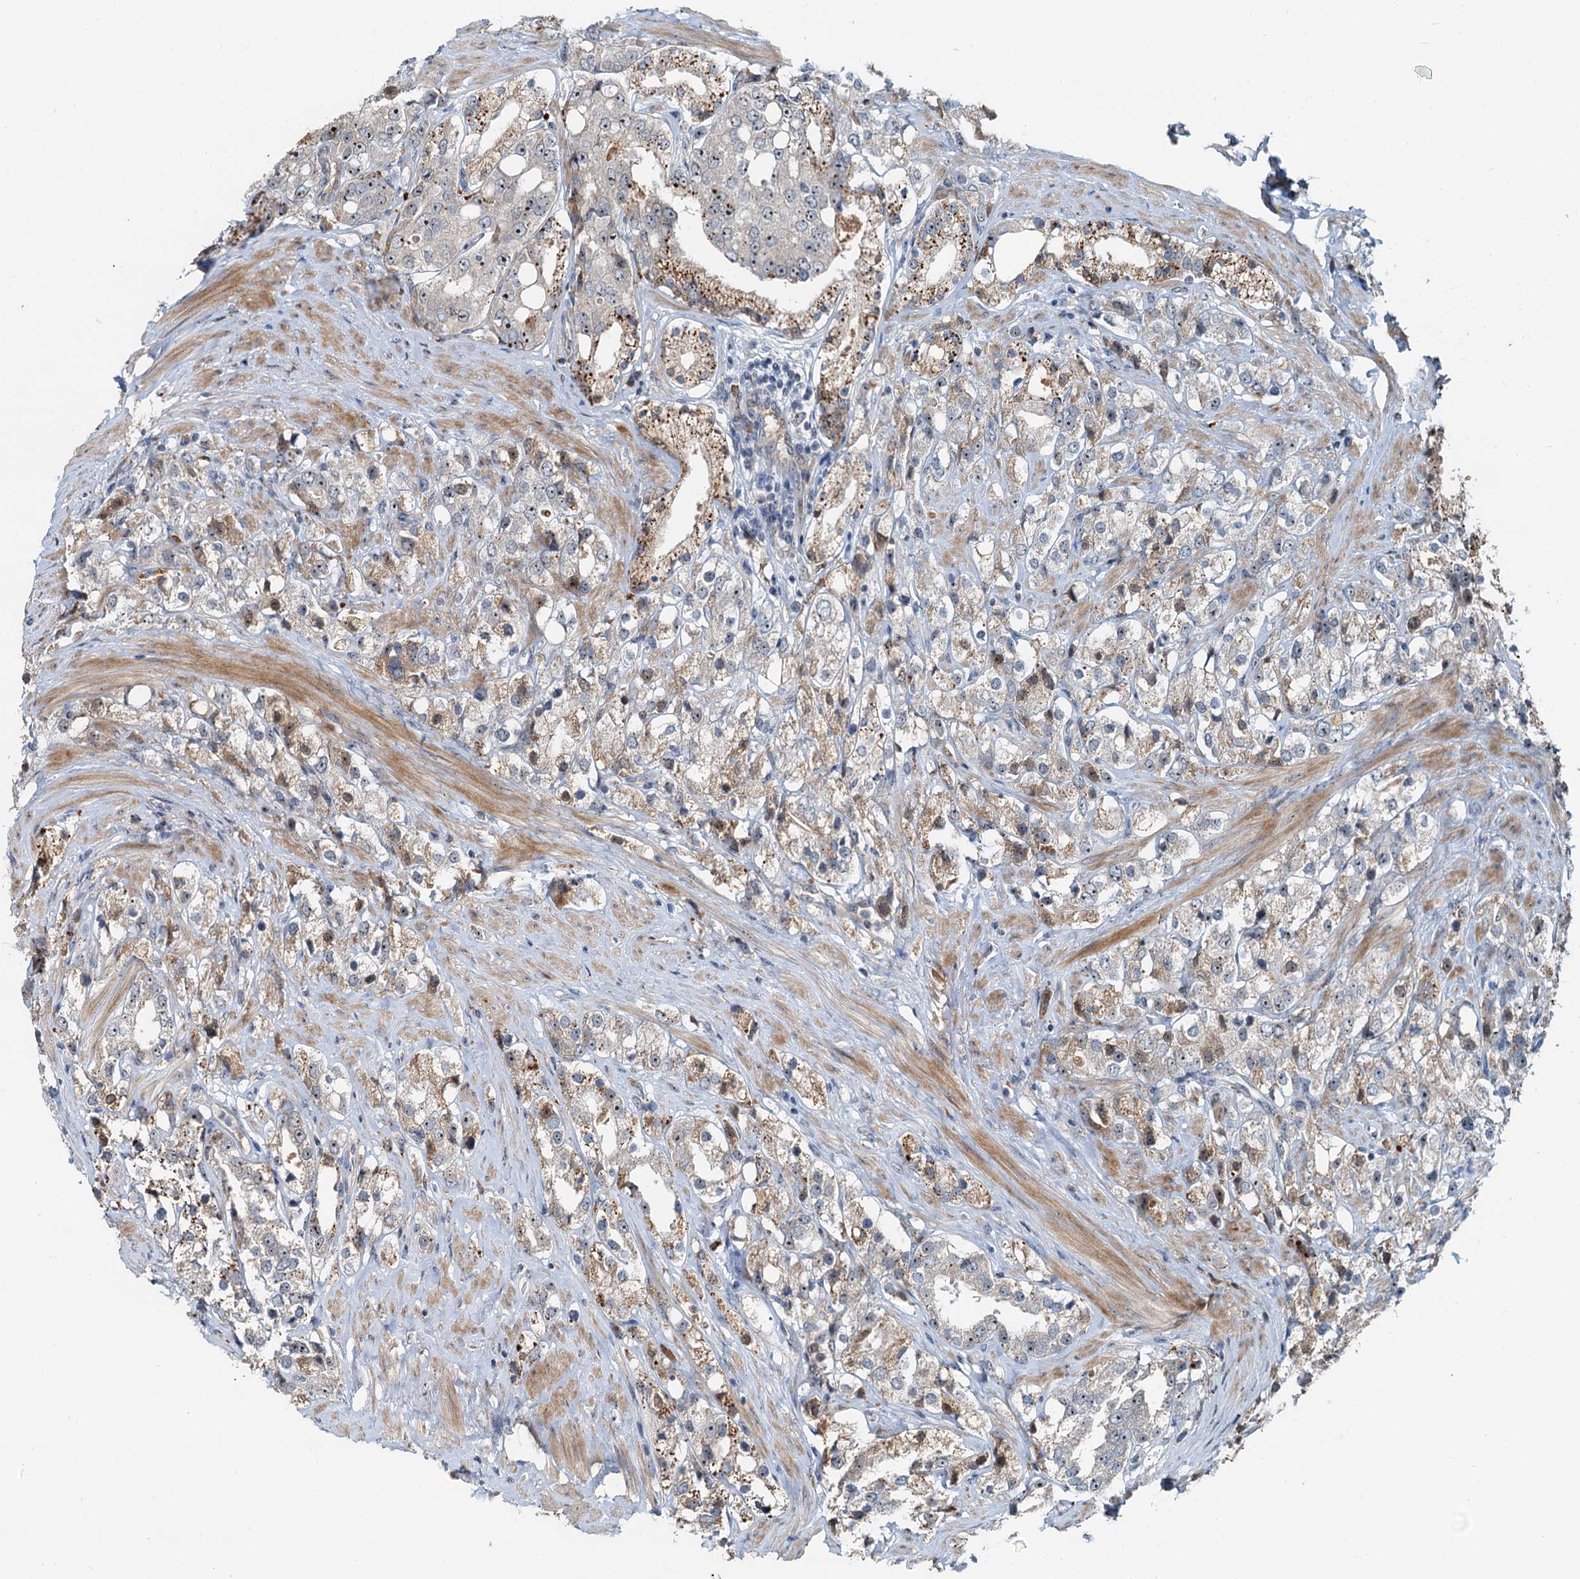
{"staining": {"intensity": "moderate", "quantity": "25%-75%", "location": "cytoplasmic/membranous,nuclear"}, "tissue": "prostate cancer", "cell_type": "Tumor cells", "image_type": "cancer", "snomed": [{"axis": "morphology", "description": "Adenocarcinoma, NOS"}, {"axis": "topography", "description": "Prostate"}], "caption": "Tumor cells demonstrate medium levels of moderate cytoplasmic/membranous and nuclear staining in about 25%-75% of cells in prostate cancer (adenocarcinoma).", "gene": "RGS7BP", "patient": {"sex": "male", "age": 79}}